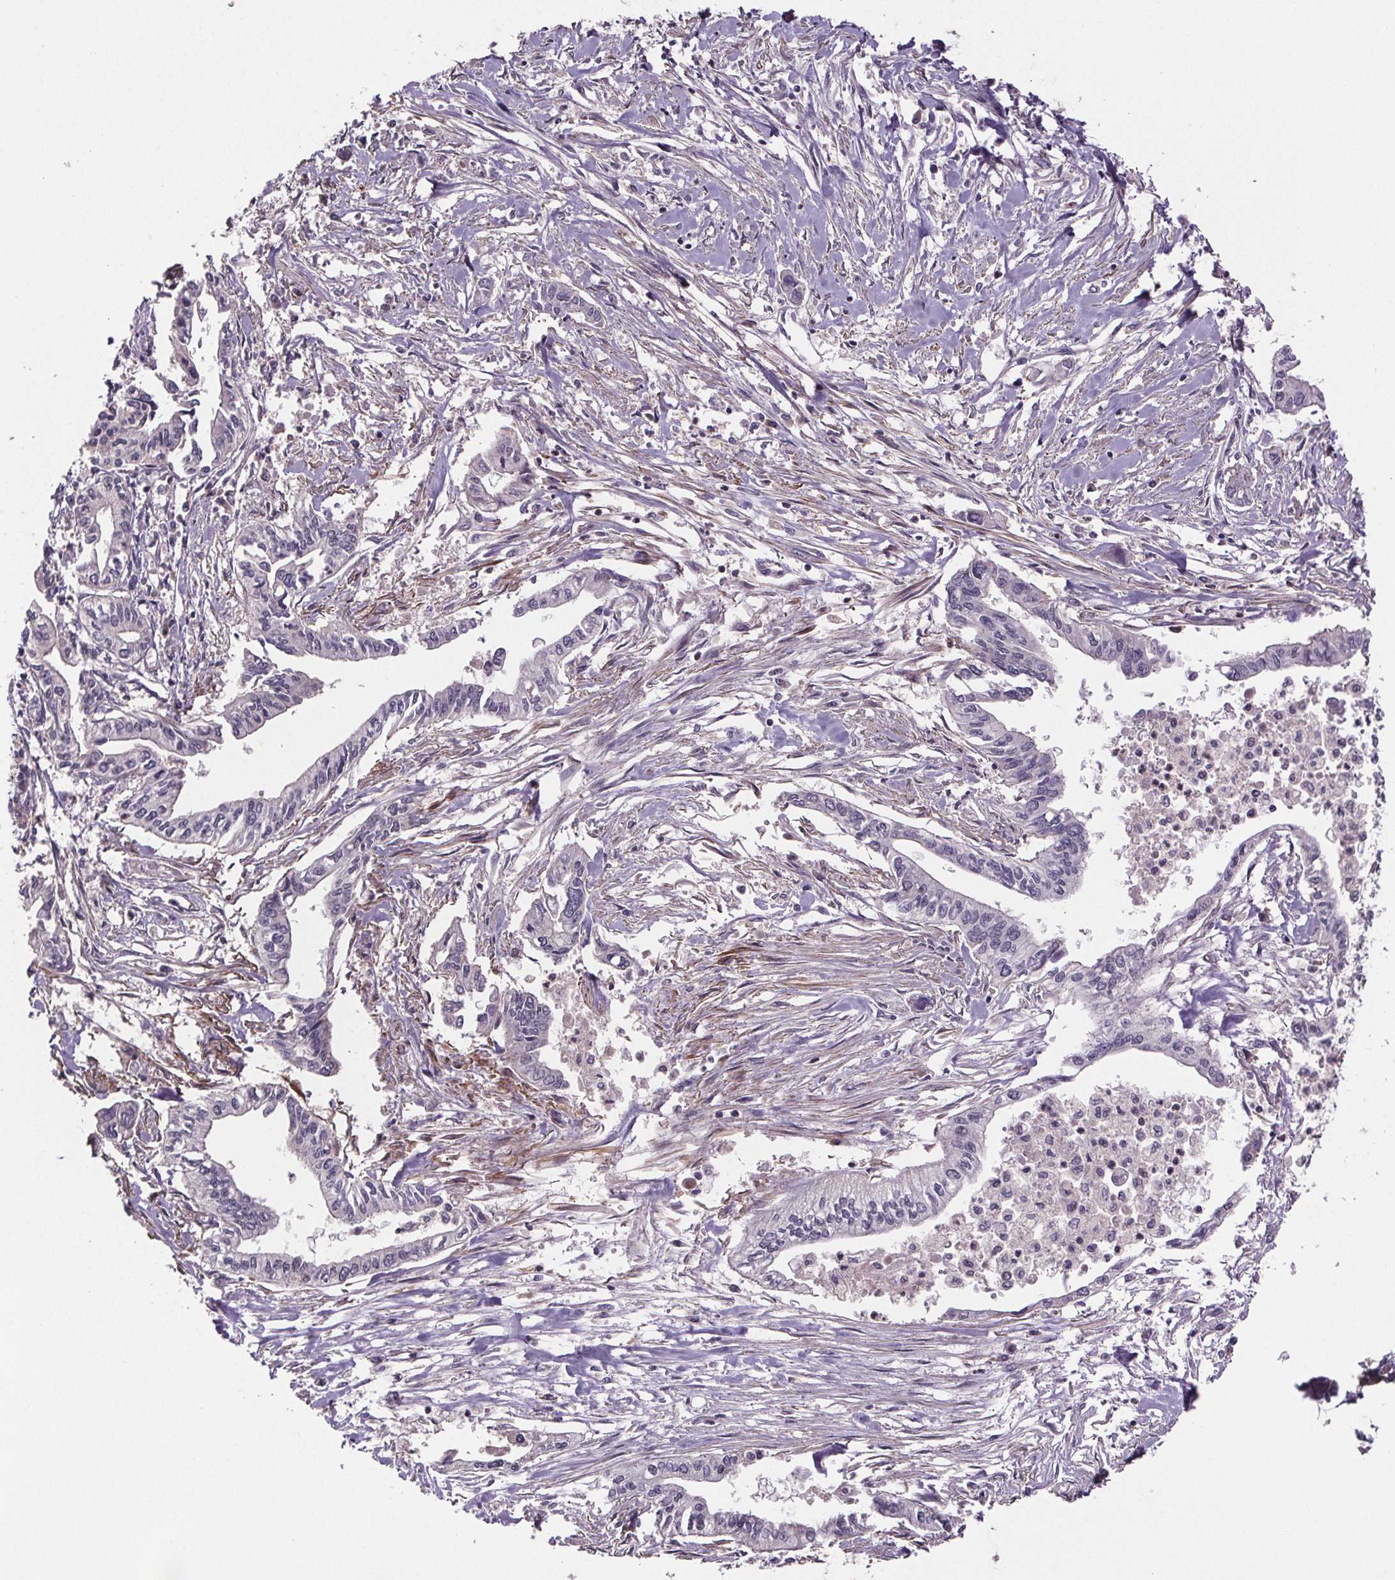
{"staining": {"intensity": "negative", "quantity": "none", "location": "none"}, "tissue": "pancreatic cancer", "cell_type": "Tumor cells", "image_type": "cancer", "snomed": [{"axis": "morphology", "description": "Adenocarcinoma, NOS"}, {"axis": "topography", "description": "Pancreas"}], "caption": "High power microscopy photomicrograph of an immunohistochemistry (IHC) histopathology image of pancreatic adenocarcinoma, revealing no significant expression in tumor cells. (DAB (3,3'-diaminobenzidine) IHC with hematoxylin counter stain).", "gene": "CLN3", "patient": {"sex": "male", "age": 60}}